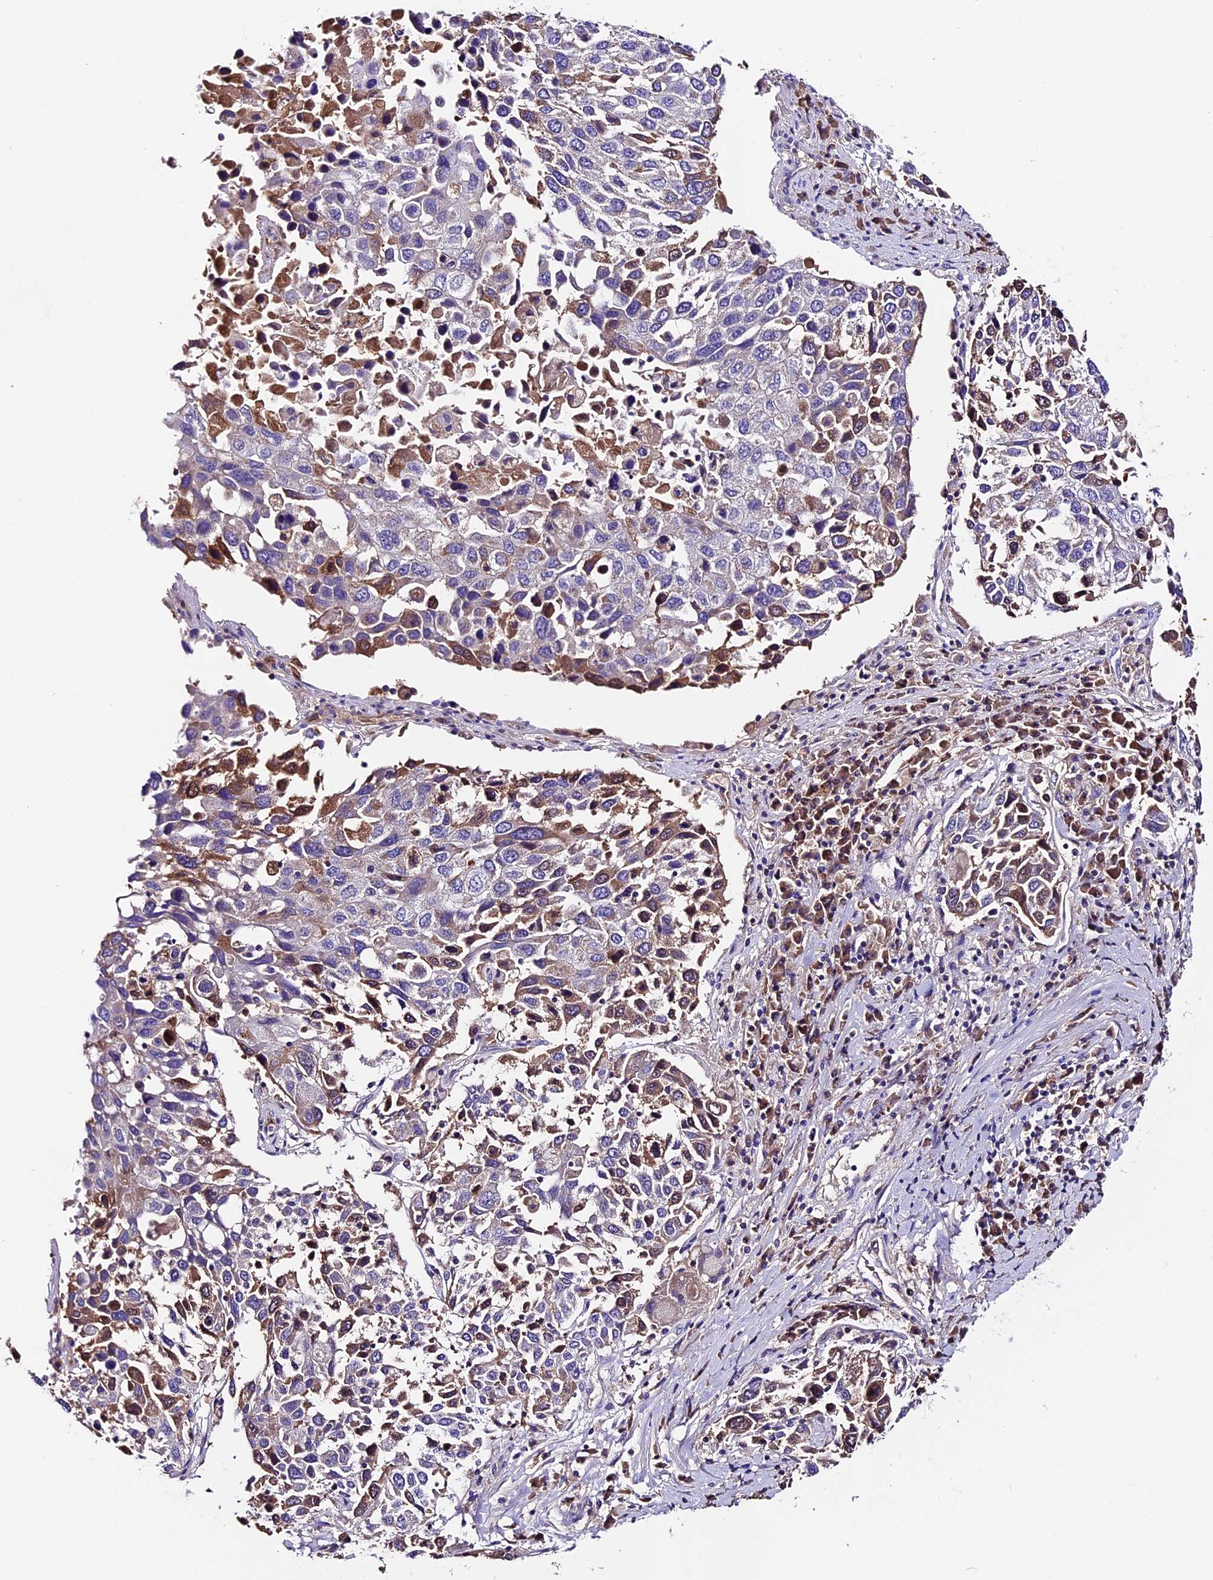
{"staining": {"intensity": "negative", "quantity": "none", "location": "none"}, "tissue": "lung cancer", "cell_type": "Tumor cells", "image_type": "cancer", "snomed": [{"axis": "morphology", "description": "Squamous cell carcinoma, NOS"}, {"axis": "topography", "description": "Lung"}], "caption": "Immunohistochemistry photomicrograph of neoplastic tissue: lung cancer stained with DAB exhibits no significant protein expression in tumor cells.", "gene": "SIX5", "patient": {"sex": "male", "age": 65}}